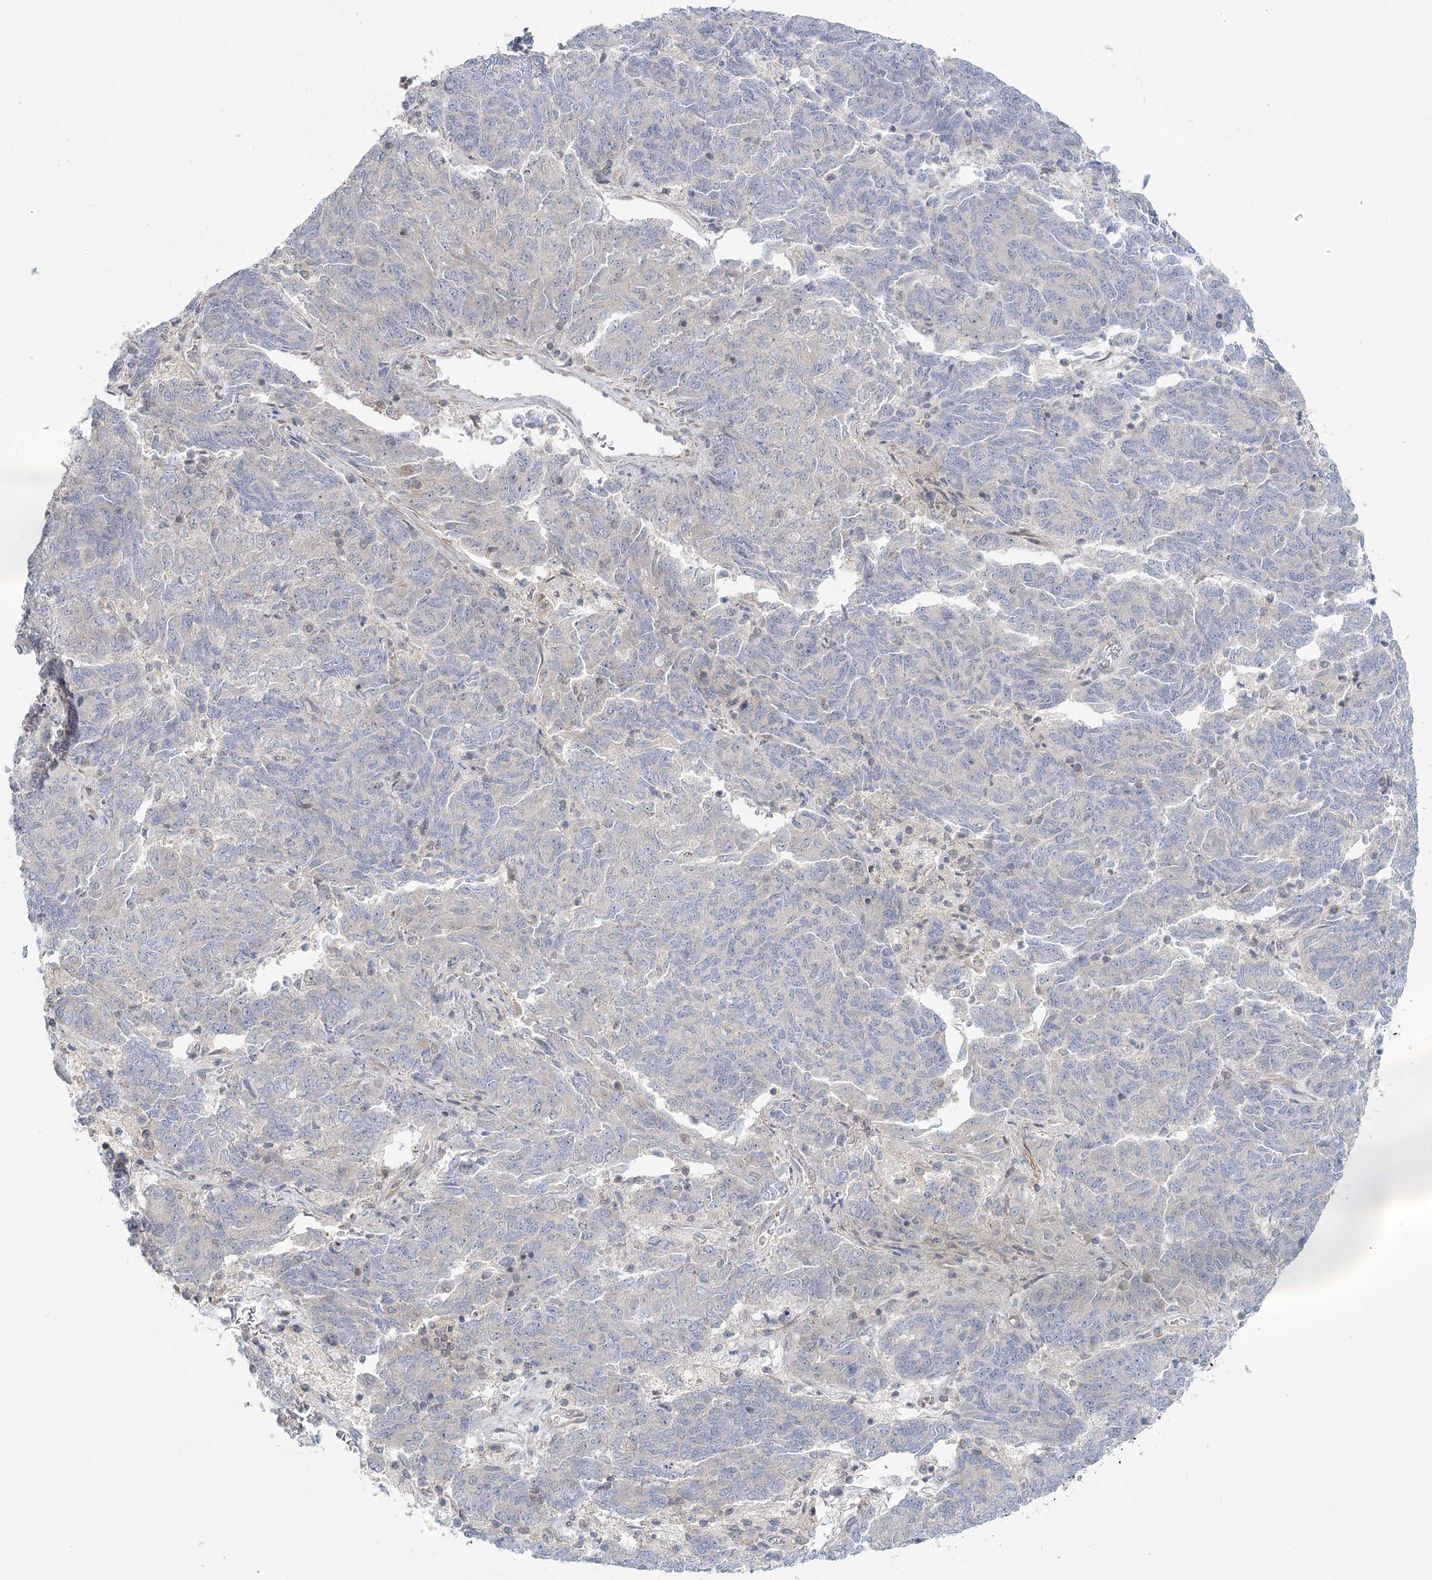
{"staining": {"intensity": "negative", "quantity": "none", "location": "none"}, "tissue": "endometrial cancer", "cell_type": "Tumor cells", "image_type": "cancer", "snomed": [{"axis": "morphology", "description": "Adenocarcinoma, NOS"}, {"axis": "topography", "description": "Endometrium"}], "caption": "This is an immunohistochemistry micrograph of human adenocarcinoma (endometrial). There is no staining in tumor cells.", "gene": "USP11", "patient": {"sex": "female", "age": 80}}